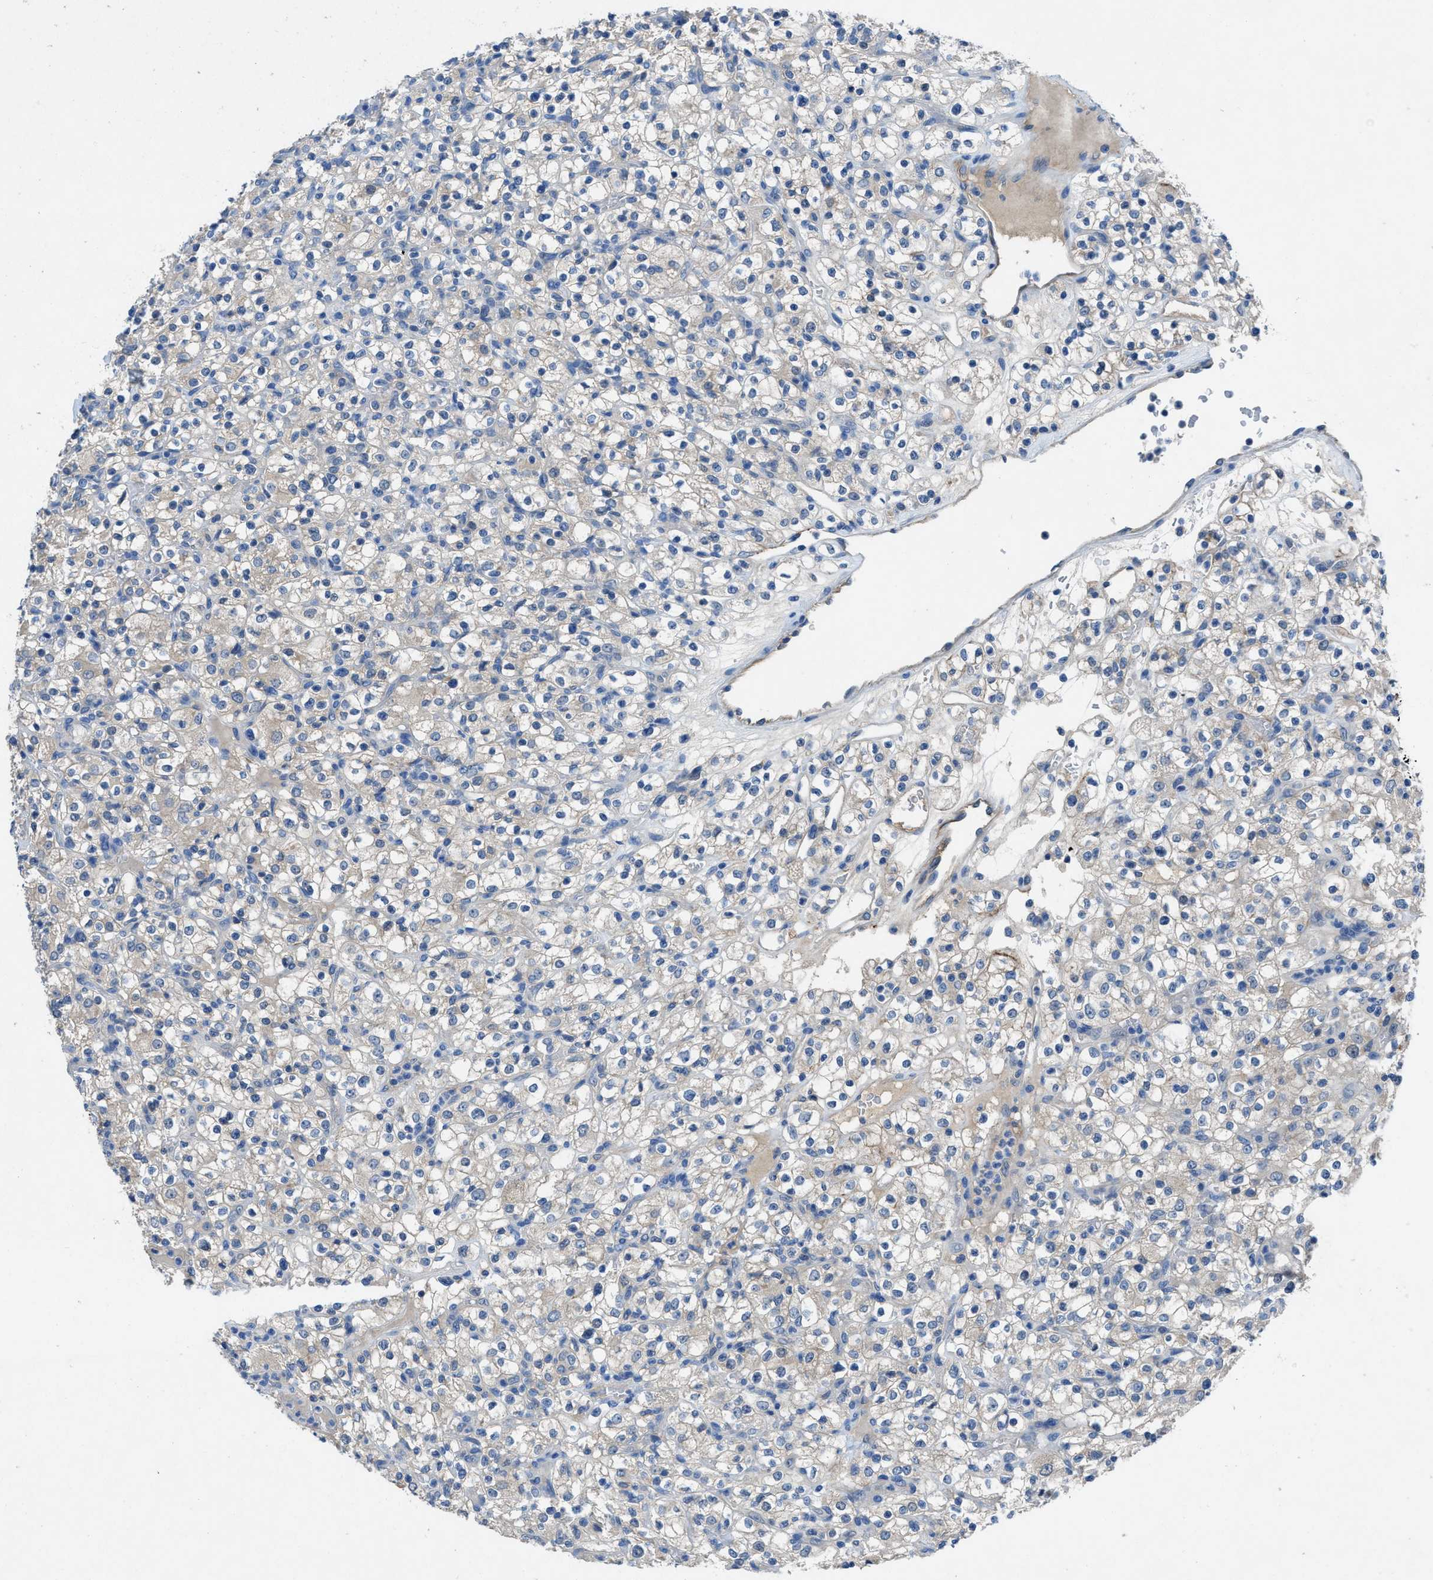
{"staining": {"intensity": "negative", "quantity": "none", "location": "none"}, "tissue": "renal cancer", "cell_type": "Tumor cells", "image_type": "cancer", "snomed": [{"axis": "morphology", "description": "Normal tissue, NOS"}, {"axis": "morphology", "description": "Adenocarcinoma, NOS"}, {"axis": "topography", "description": "Kidney"}], "caption": "Photomicrograph shows no significant protein staining in tumor cells of renal cancer.", "gene": "PTGFRN", "patient": {"sex": "female", "age": 72}}